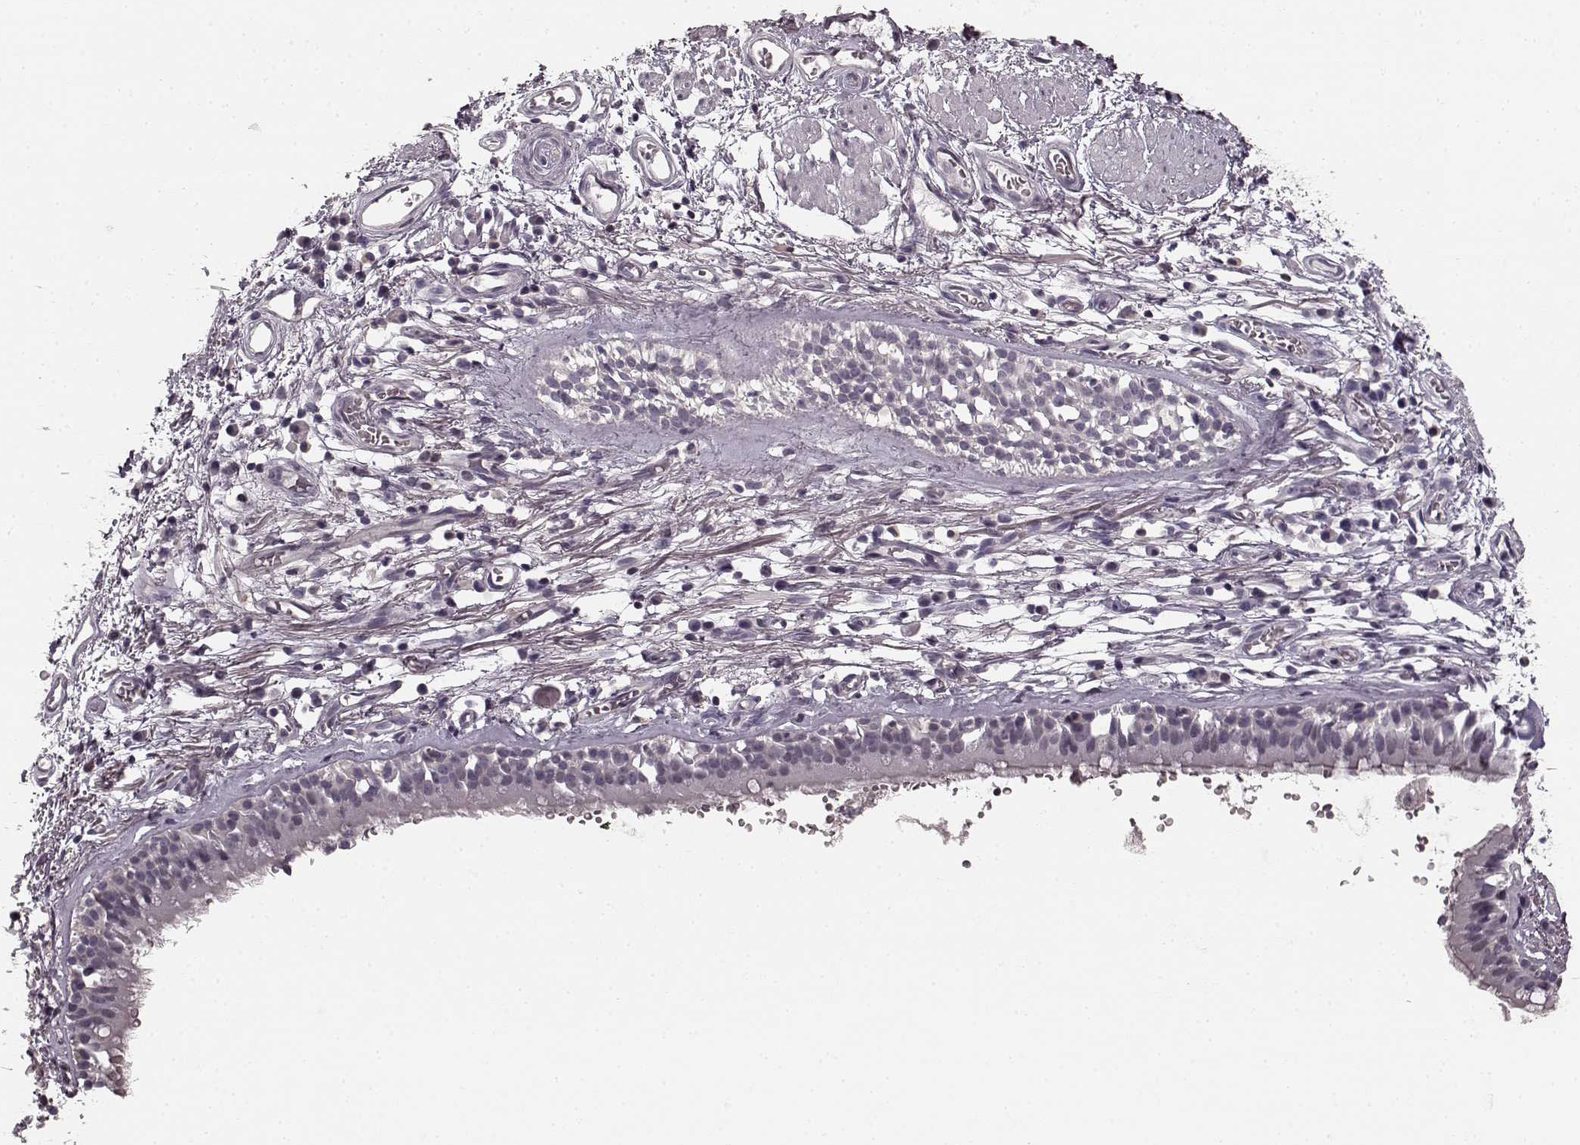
{"staining": {"intensity": "negative", "quantity": "none", "location": "none"}, "tissue": "adipose tissue", "cell_type": "Adipocytes", "image_type": "normal", "snomed": [{"axis": "morphology", "description": "Normal tissue, NOS"}, {"axis": "topography", "description": "Cartilage tissue"}, {"axis": "topography", "description": "Bronchus"}], "caption": "Adipose tissue stained for a protein using IHC reveals no staining adipocytes.", "gene": "PRKCE", "patient": {"sex": "male", "age": 58}}